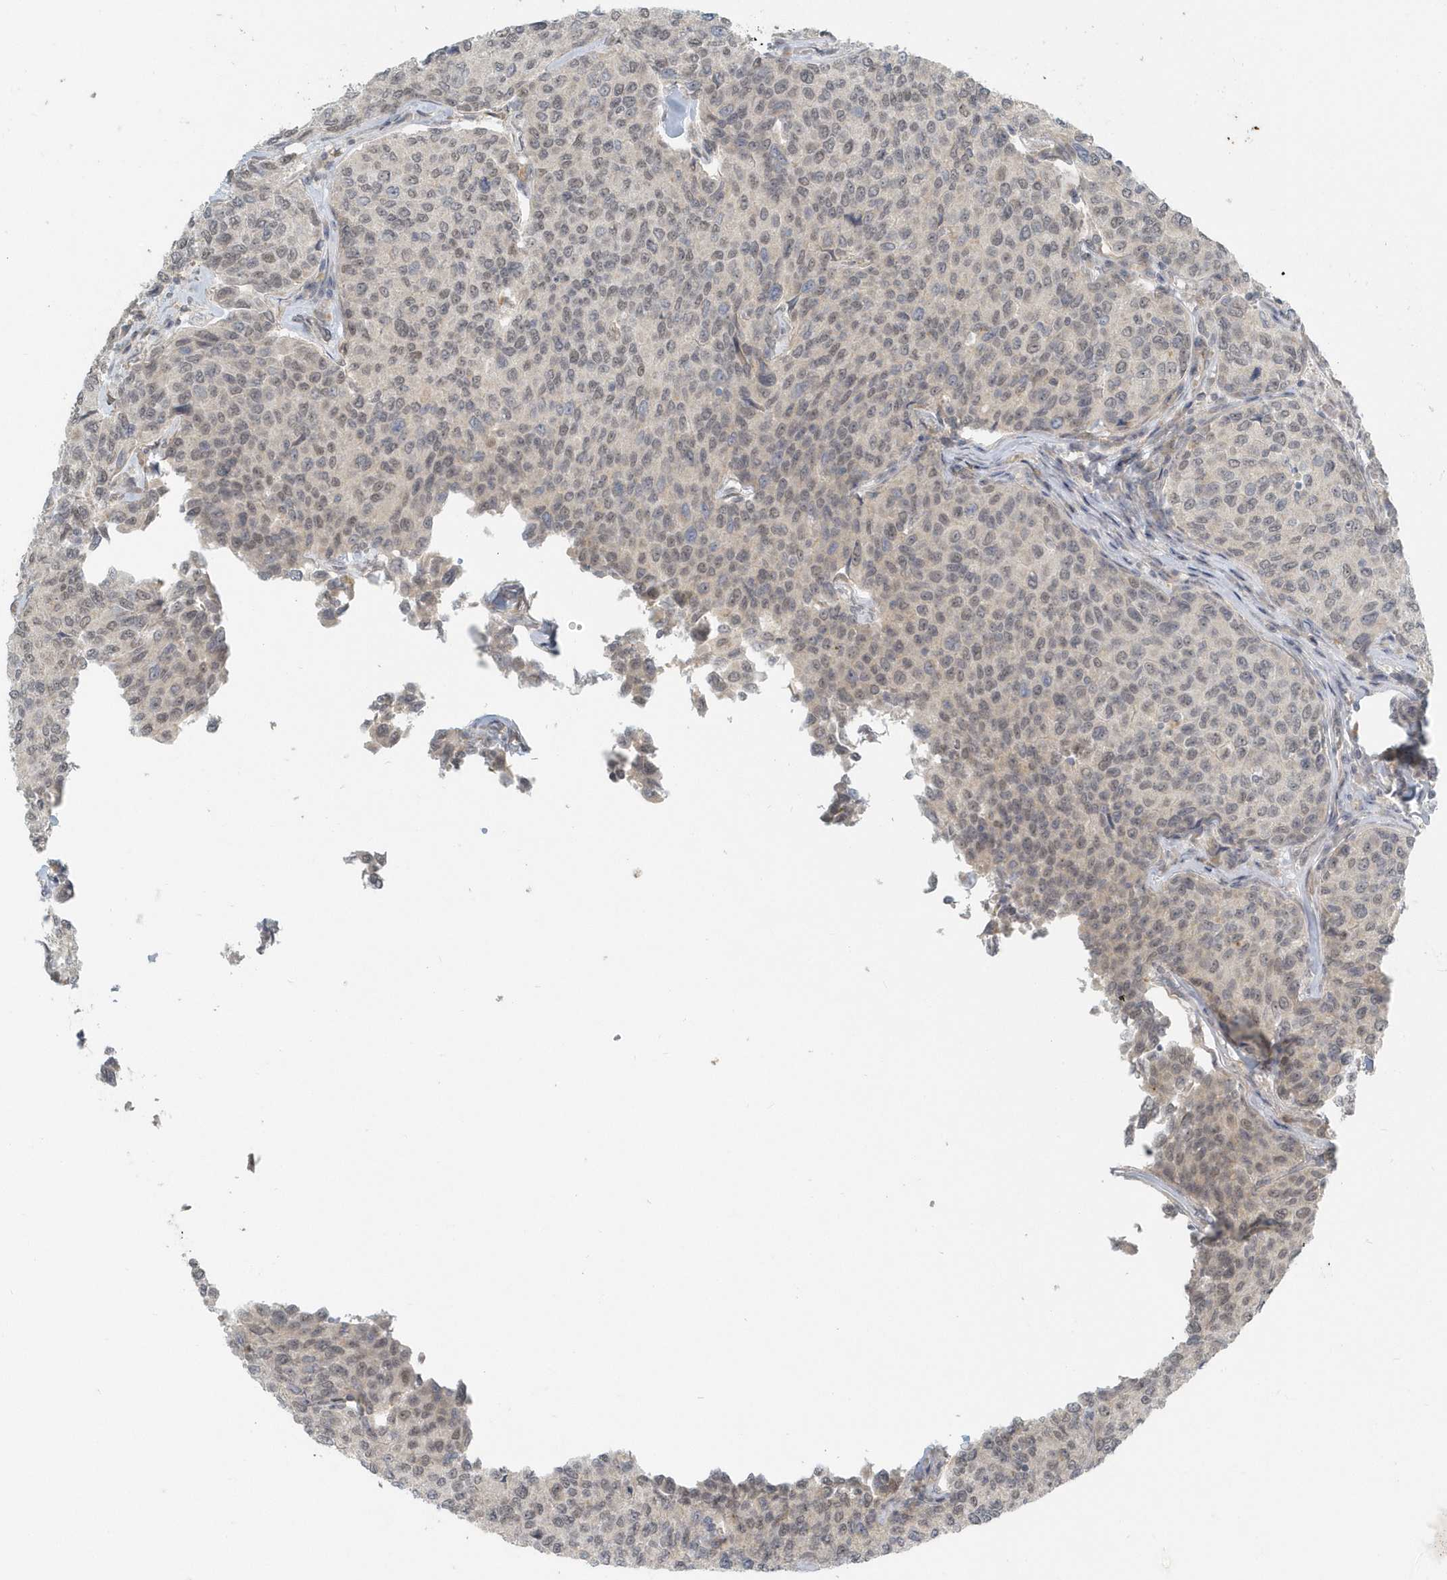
{"staining": {"intensity": "weak", "quantity": "25%-75%", "location": "nuclear"}, "tissue": "breast cancer", "cell_type": "Tumor cells", "image_type": "cancer", "snomed": [{"axis": "morphology", "description": "Duct carcinoma"}, {"axis": "topography", "description": "Breast"}], "caption": "DAB immunohistochemical staining of breast infiltrating ductal carcinoma demonstrates weak nuclear protein positivity in approximately 25%-75% of tumor cells.", "gene": "NAPB", "patient": {"sex": "female", "age": 55}}